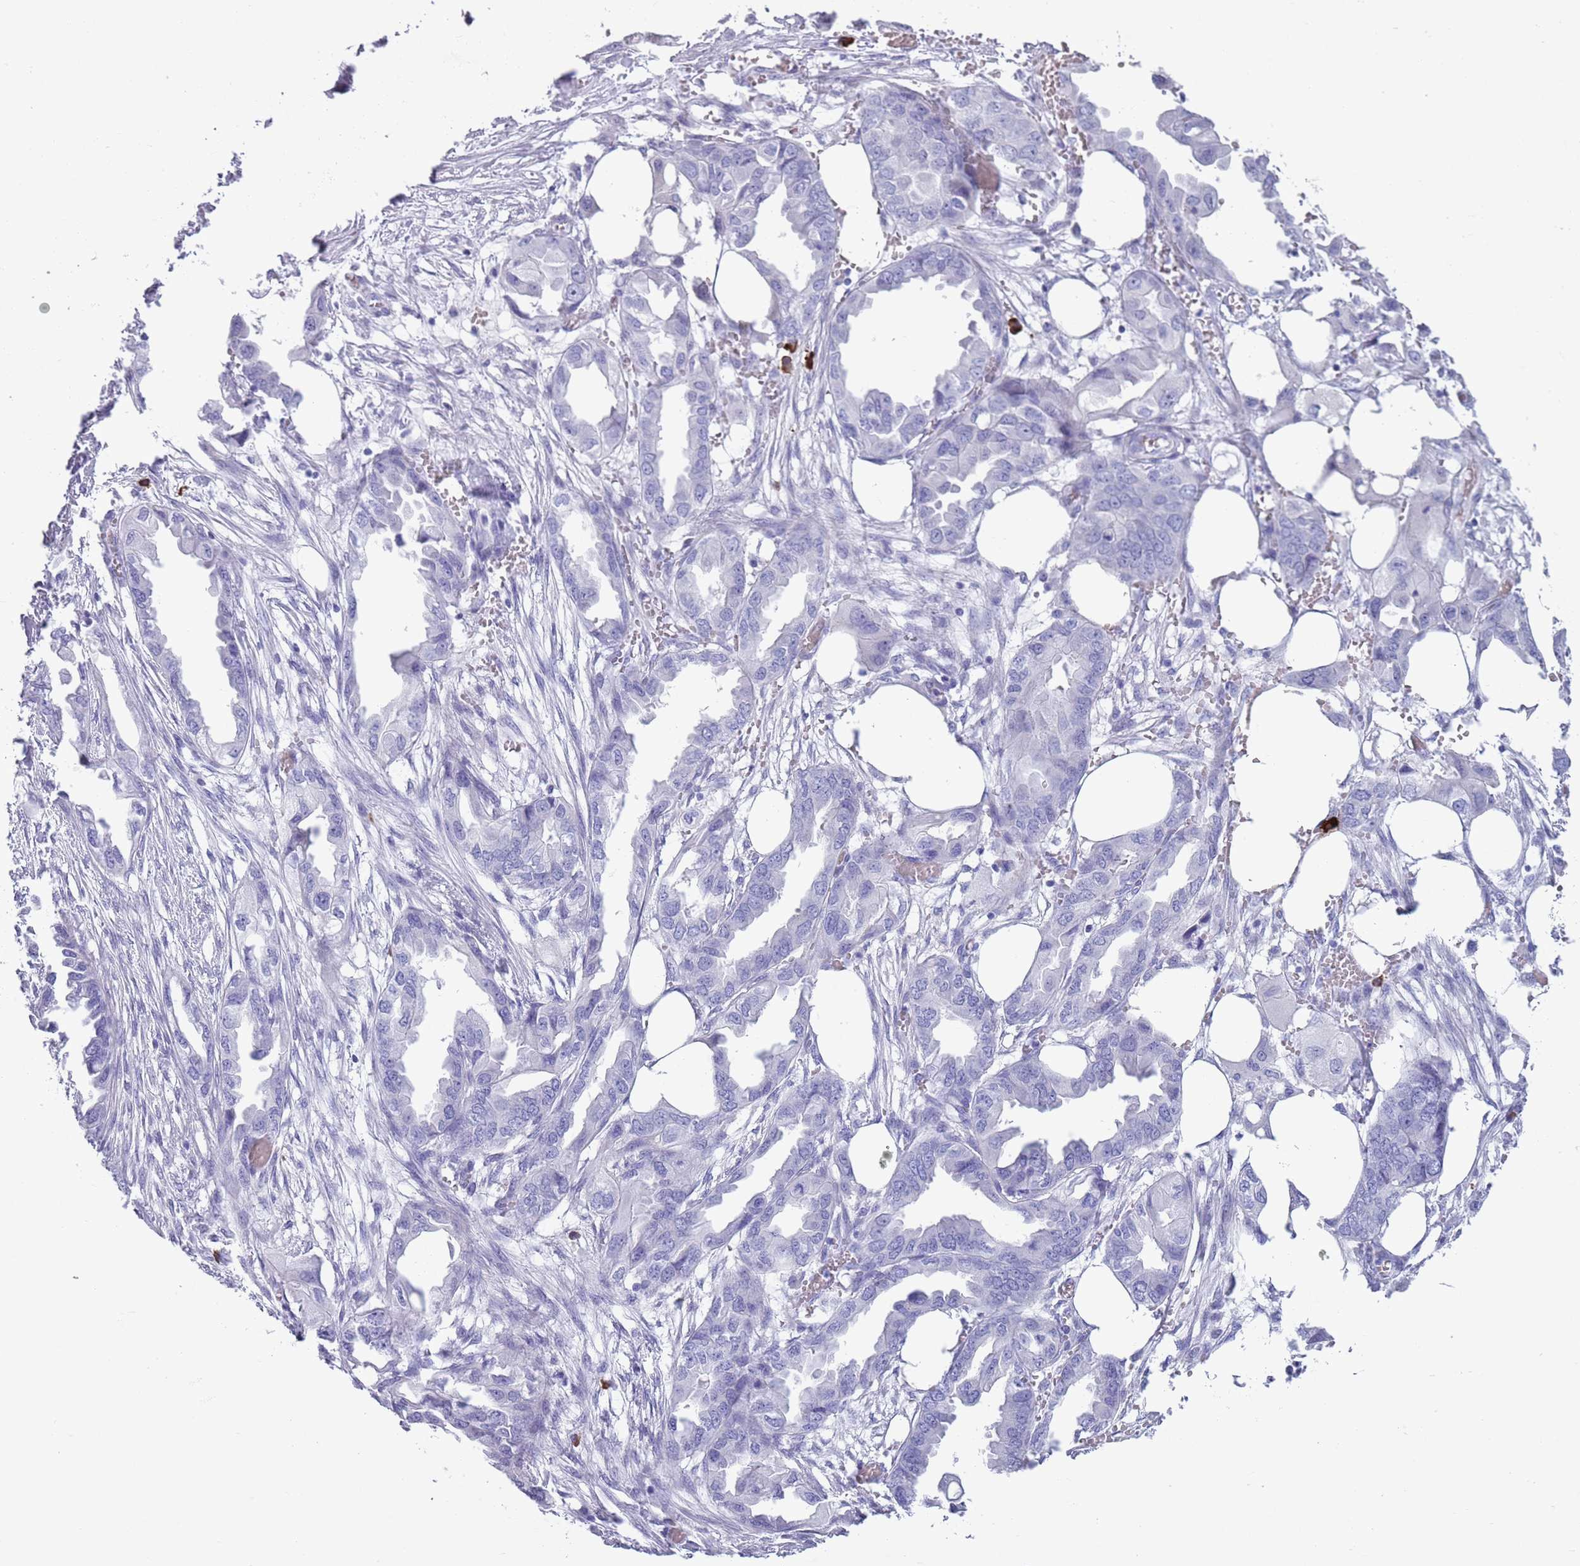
{"staining": {"intensity": "negative", "quantity": "none", "location": "none"}, "tissue": "endometrial cancer", "cell_type": "Tumor cells", "image_type": "cancer", "snomed": [{"axis": "morphology", "description": "Adenocarcinoma, NOS"}, {"axis": "morphology", "description": "Adenocarcinoma, metastatic, NOS"}, {"axis": "topography", "description": "Adipose tissue"}, {"axis": "topography", "description": "Endometrium"}], "caption": "A micrograph of human endometrial cancer is negative for staining in tumor cells.", "gene": "LY6G5B", "patient": {"sex": "female", "age": 67}}